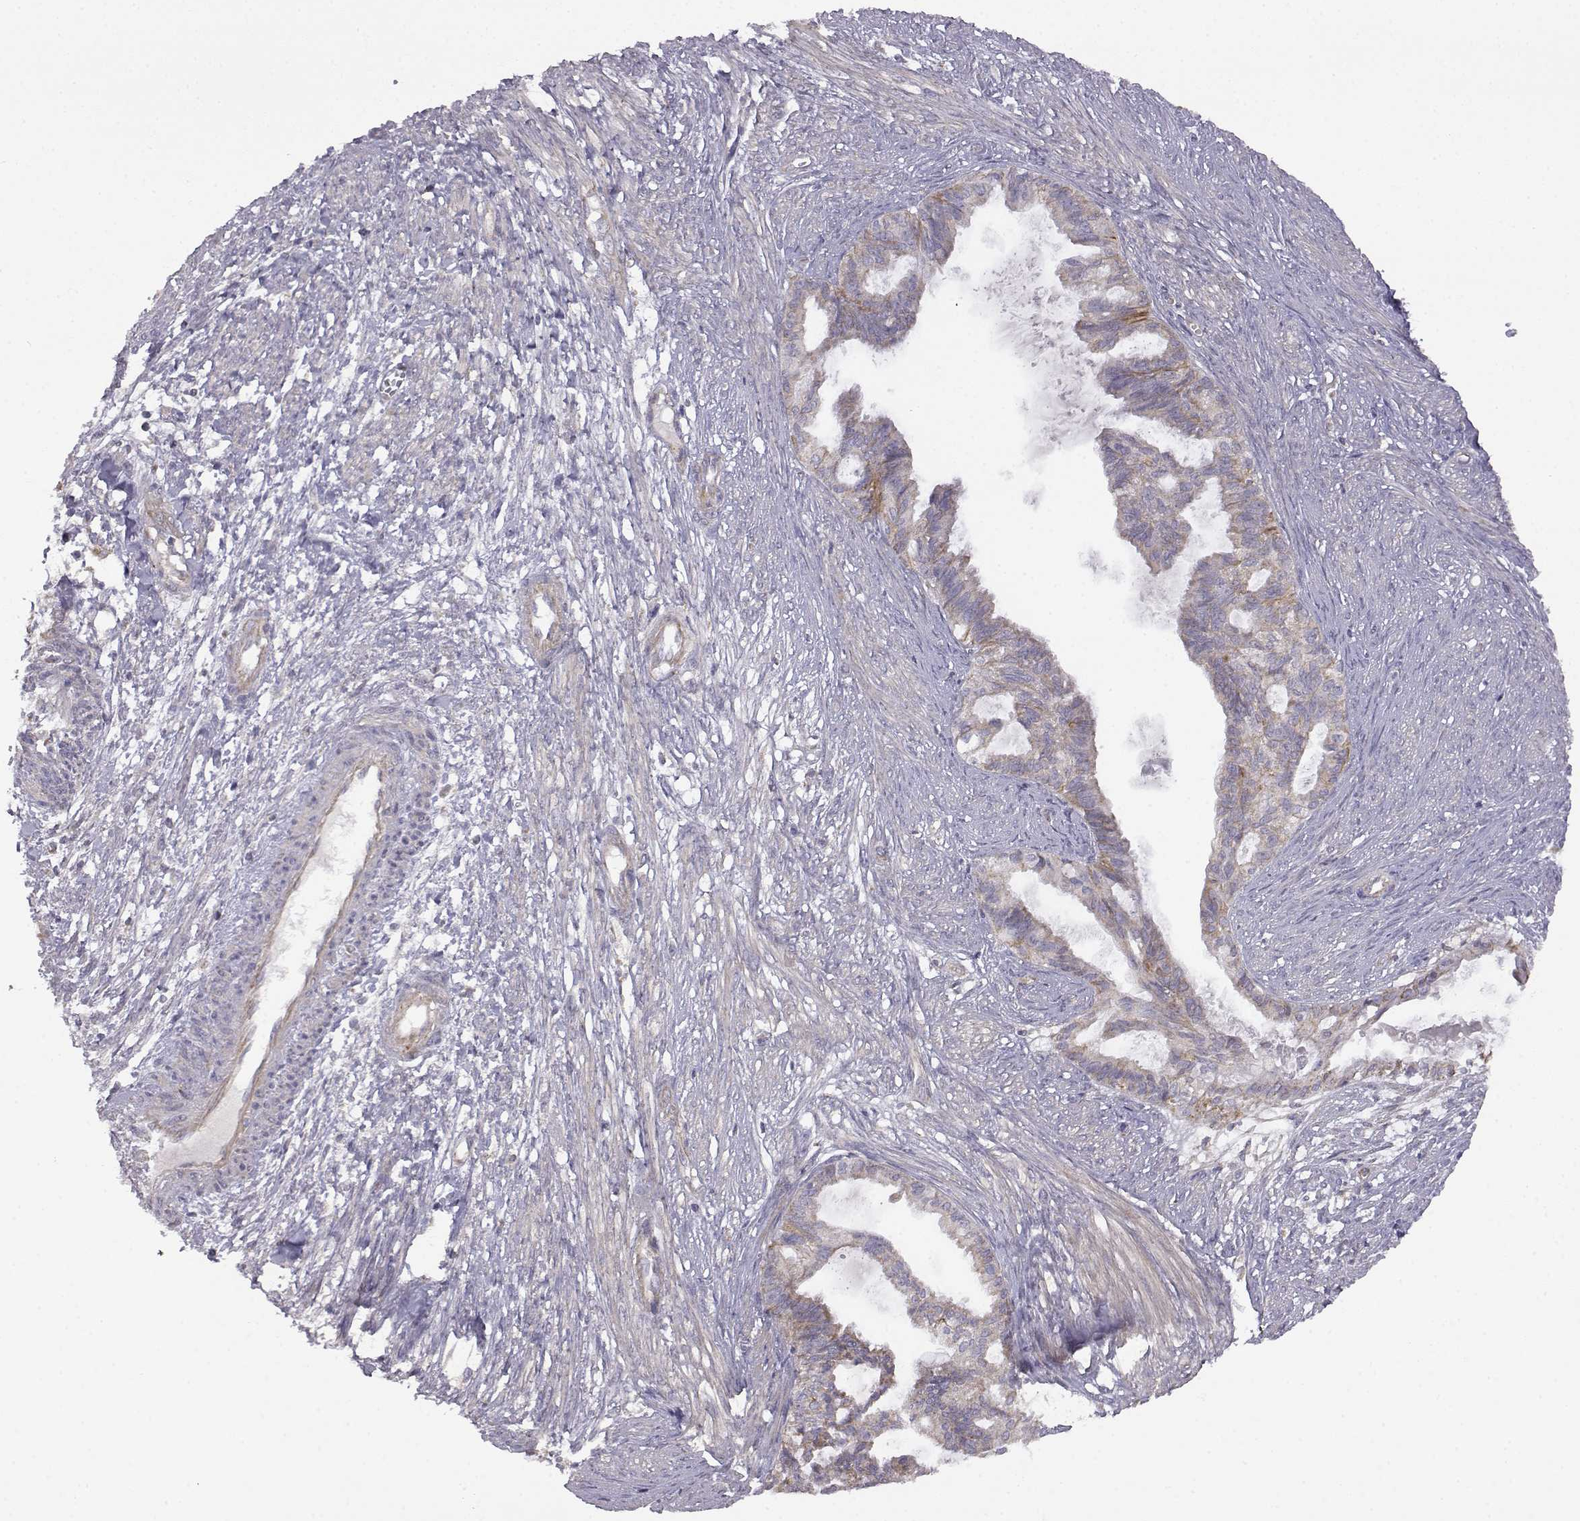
{"staining": {"intensity": "weak", "quantity": "<25%", "location": "cytoplasmic/membranous"}, "tissue": "endometrial cancer", "cell_type": "Tumor cells", "image_type": "cancer", "snomed": [{"axis": "morphology", "description": "Adenocarcinoma, NOS"}, {"axis": "topography", "description": "Endometrium"}], "caption": "This histopathology image is of endometrial cancer (adenocarcinoma) stained with immunohistochemistry (IHC) to label a protein in brown with the nuclei are counter-stained blue. There is no staining in tumor cells.", "gene": "DDC", "patient": {"sex": "female", "age": 86}}